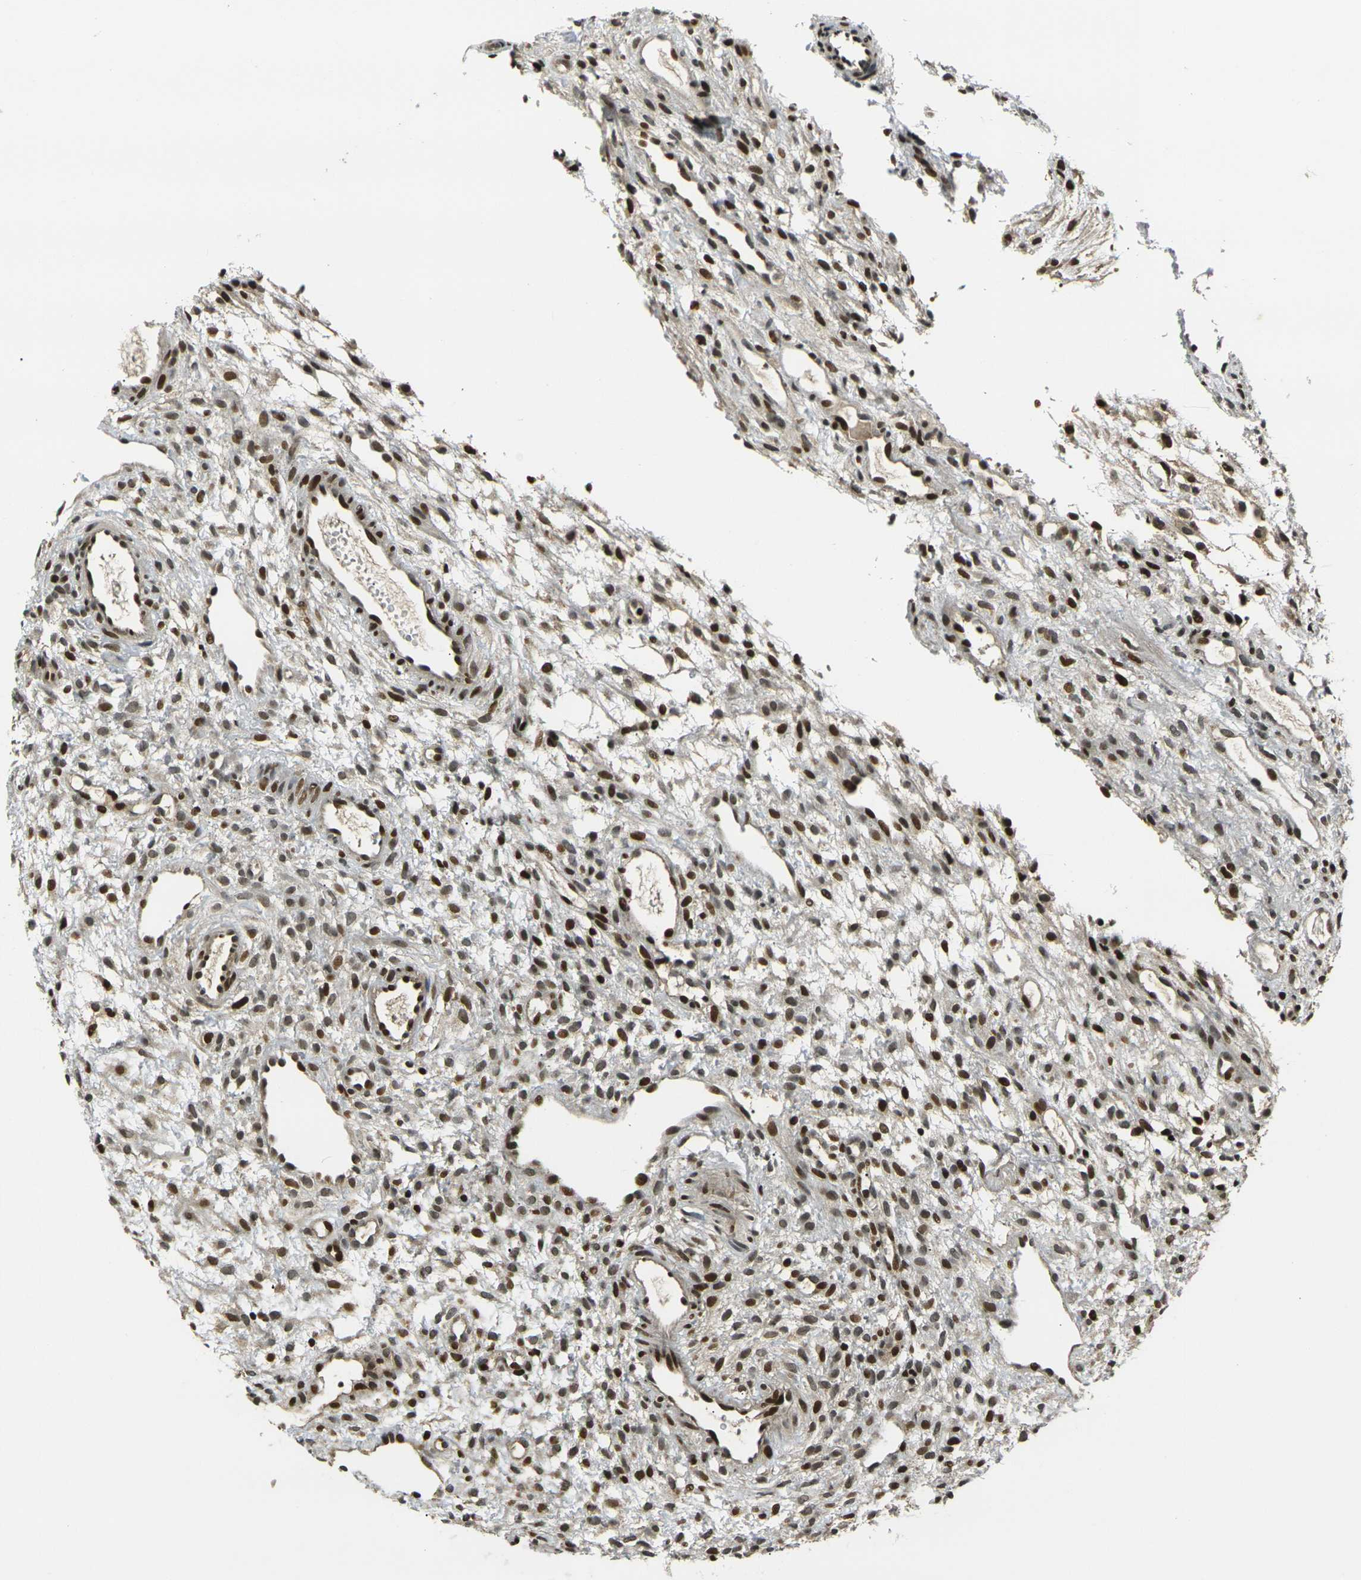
{"staining": {"intensity": "strong", "quantity": "25%-75%", "location": "nuclear"}, "tissue": "ovary", "cell_type": "Ovarian stroma cells", "image_type": "normal", "snomed": [{"axis": "morphology", "description": "Normal tissue, NOS"}, {"axis": "morphology", "description": "Cyst, NOS"}, {"axis": "topography", "description": "Ovary"}], "caption": "Immunohistochemistry of normal human ovary exhibits high levels of strong nuclear expression in about 25%-75% of ovarian stroma cells. (DAB (3,3'-diaminobenzidine) IHC, brown staining for protein, blue staining for nuclei).", "gene": "ACTL6A", "patient": {"sex": "female", "age": 18}}